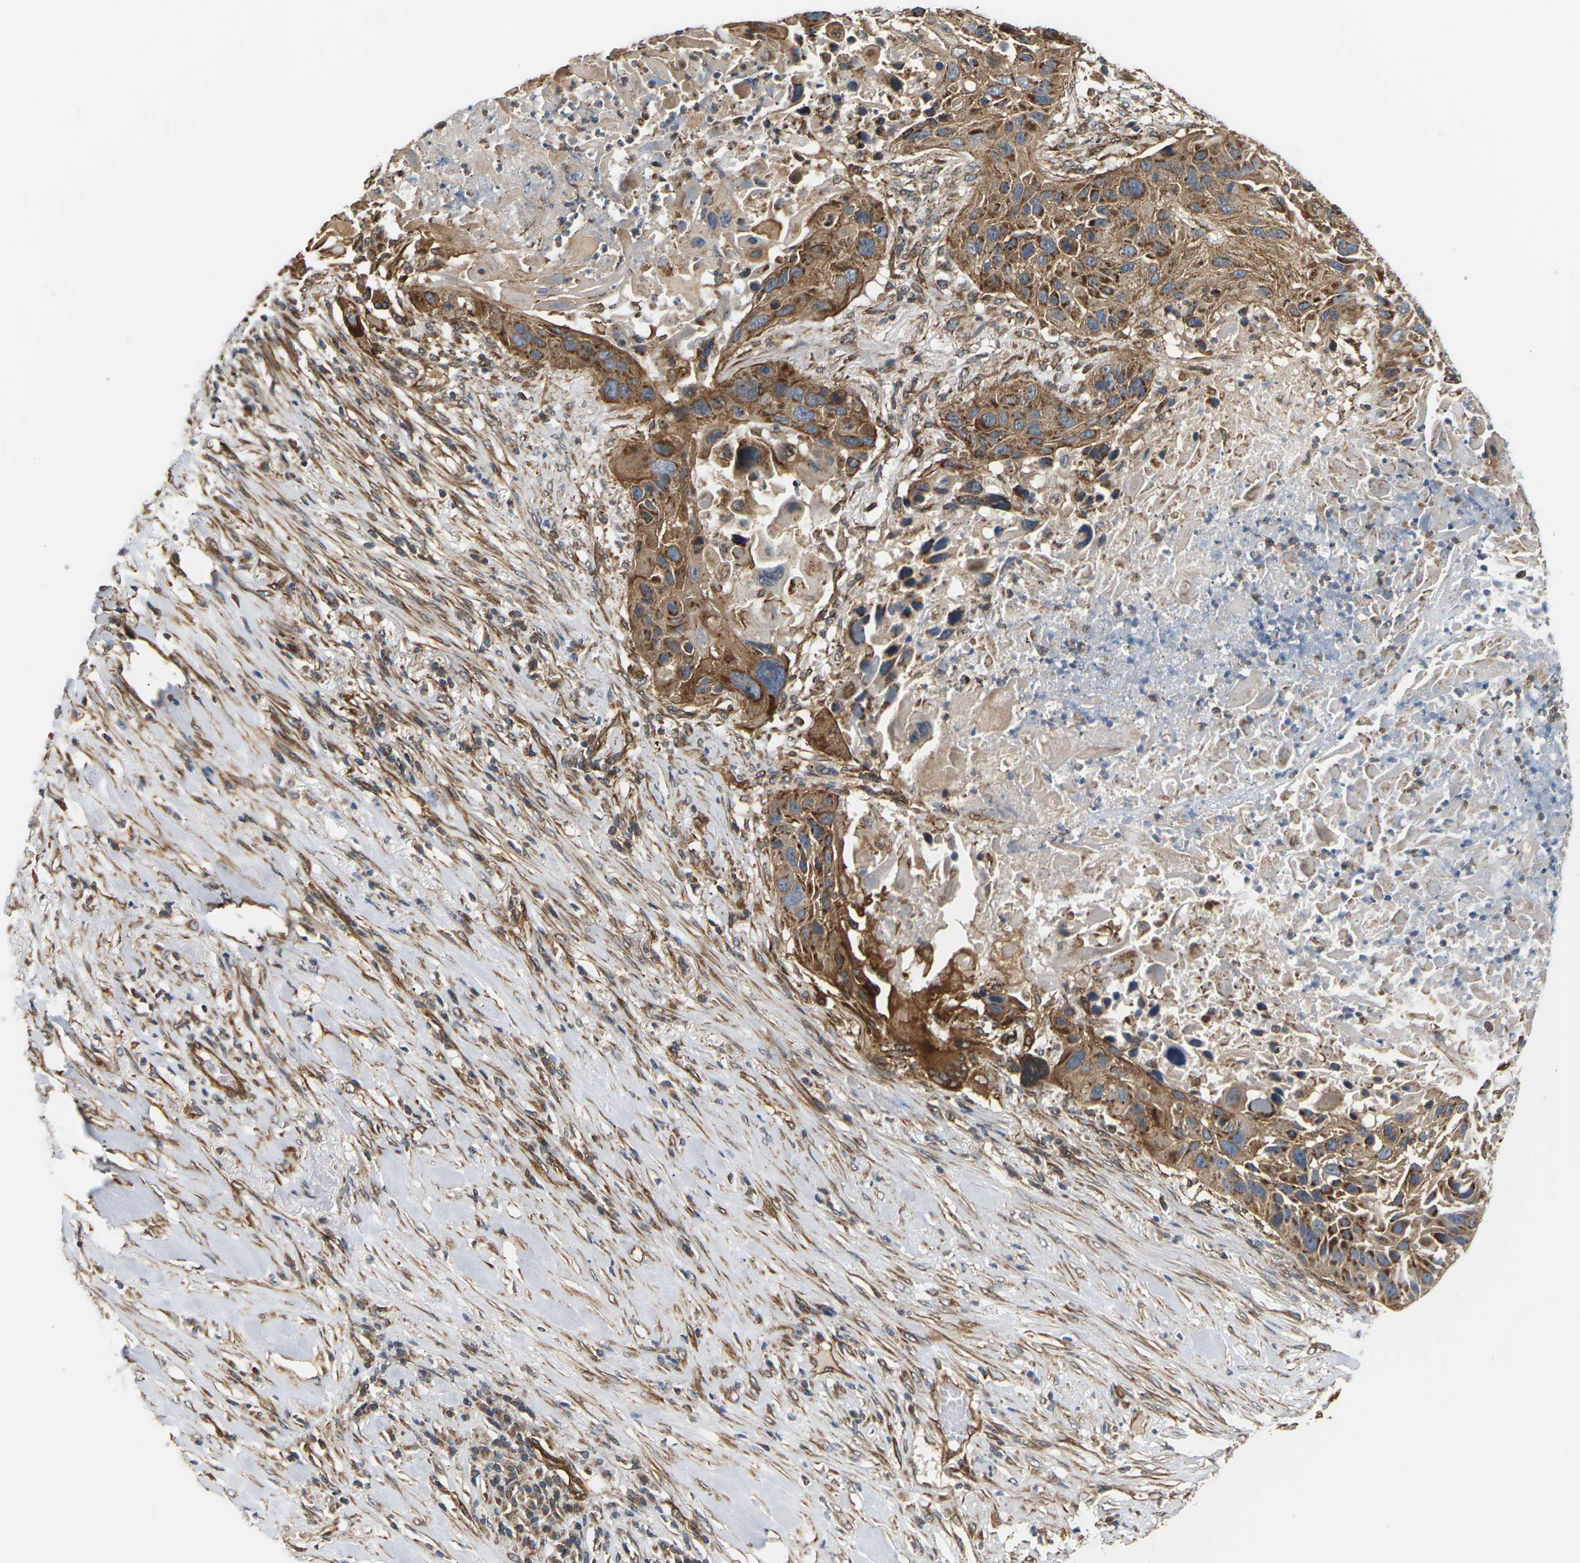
{"staining": {"intensity": "moderate", "quantity": ">75%", "location": "cytoplasmic/membranous"}, "tissue": "lung cancer", "cell_type": "Tumor cells", "image_type": "cancer", "snomed": [{"axis": "morphology", "description": "Squamous cell carcinoma, NOS"}, {"axis": "topography", "description": "Lung"}], "caption": "Brown immunohistochemical staining in human lung squamous cell carcinoma demonstrates moderate cytoplasmic/membranous staining in about >75% of tumor cells.", "gene": "PCDHB4", "patient": {"sex": "male", "age": 57}}